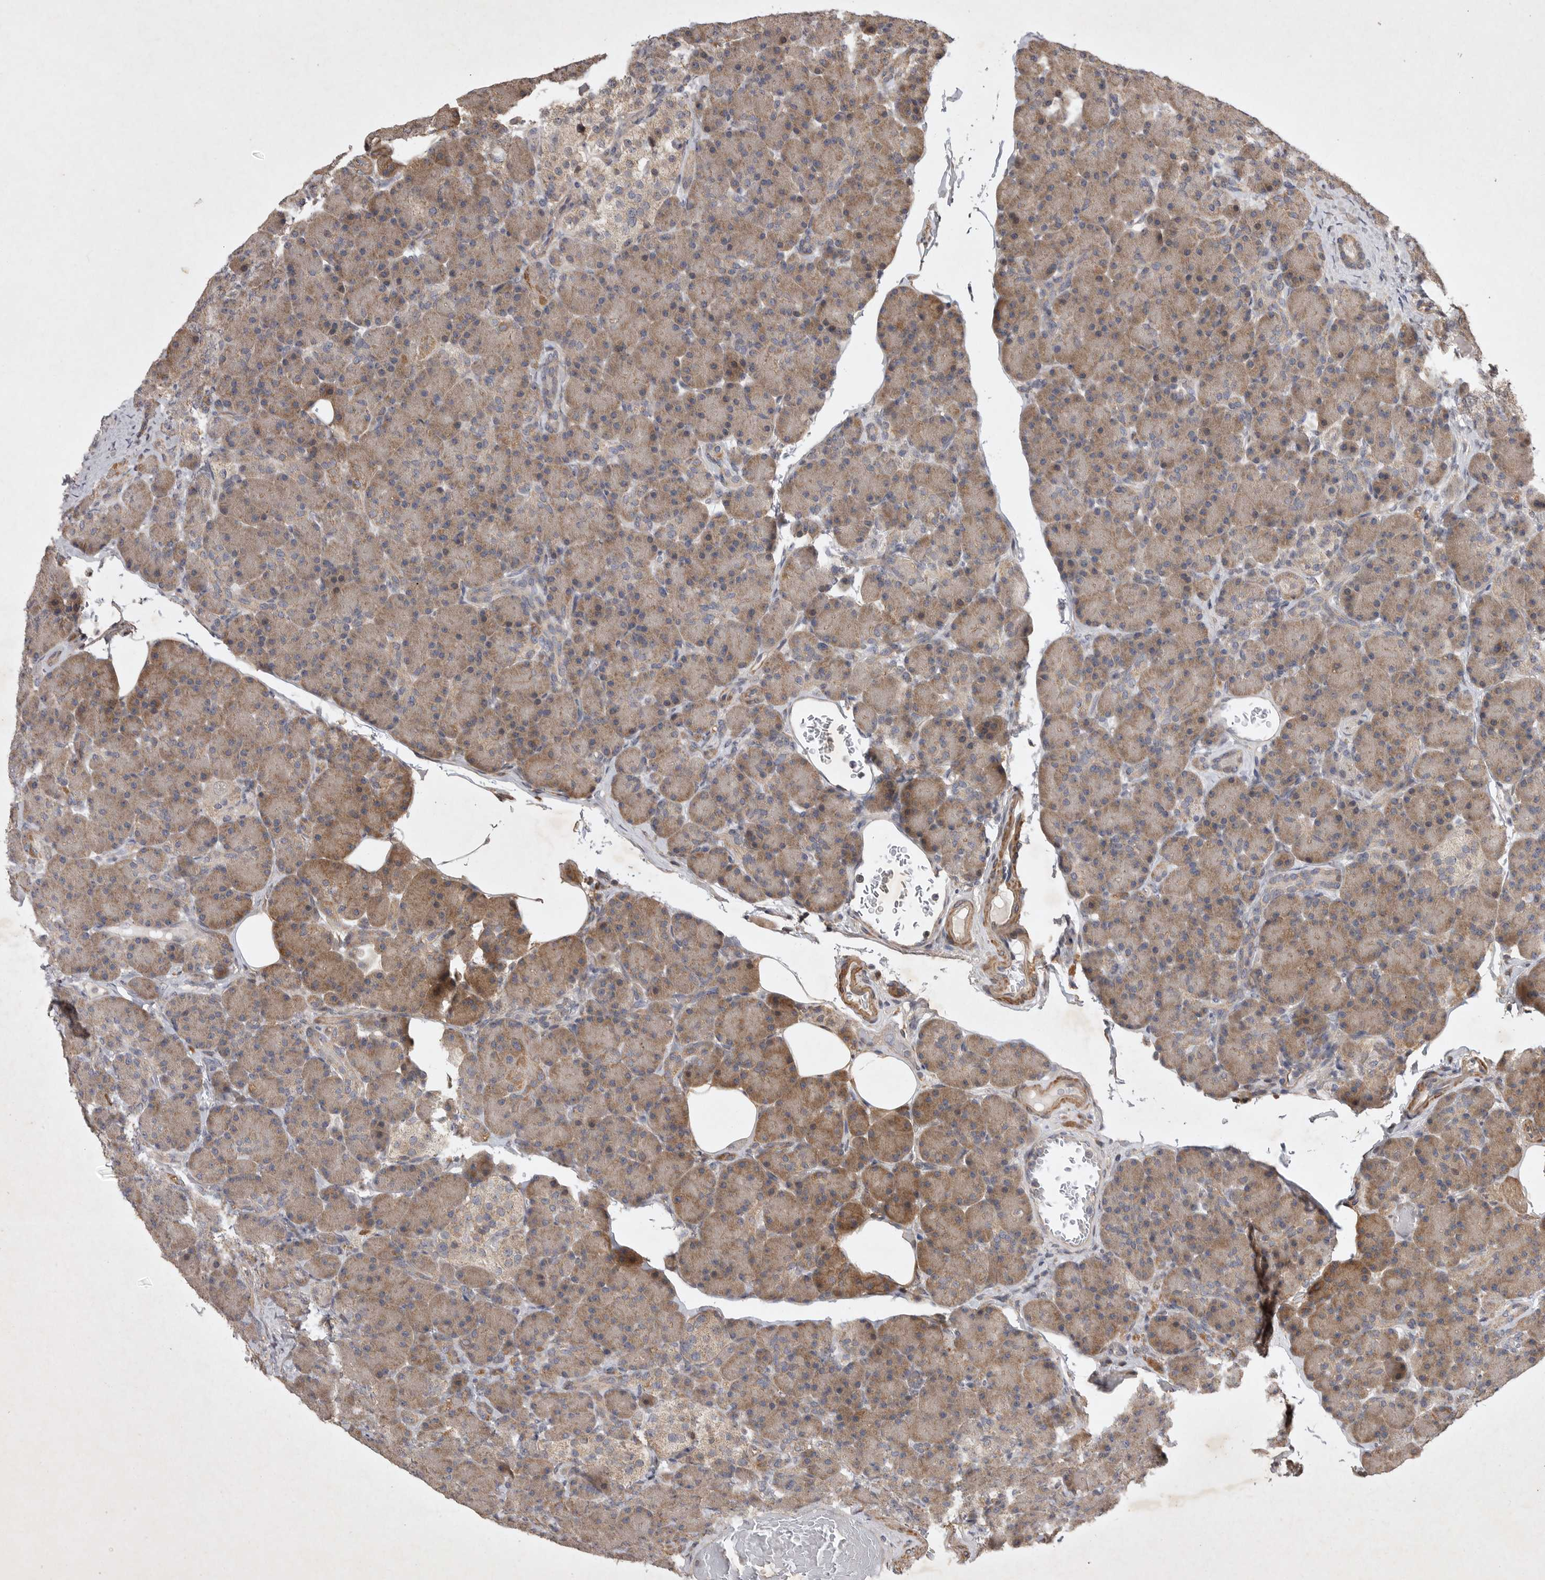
{"staining": {"intensity": "moderate", "quantity": ">75%", "location": "cytoplasmic/membranous"}, "tissue": "pancreas", "cell_type": "Exocrine glandular cells", "image_type": "normal", "snomed": [{"axis": "morphology", "description": "Normal tissue, NOS"}, {"axis": "topography", "description": "Pancreas"}], "caption": "Immunohistochemistry of unremarkable pancreas displays medium levels of moderate cytoplasmic/membranous positivity in approximately >75% of exocrine glandular cells. The staining was performed using DAB to visualize the protein expression in brown, while the nuclei were stained in blue with hematoxylin (Magnification: 20x).", "gene": "EDEM3", "patient": {"sex": "female", "age": 43}}